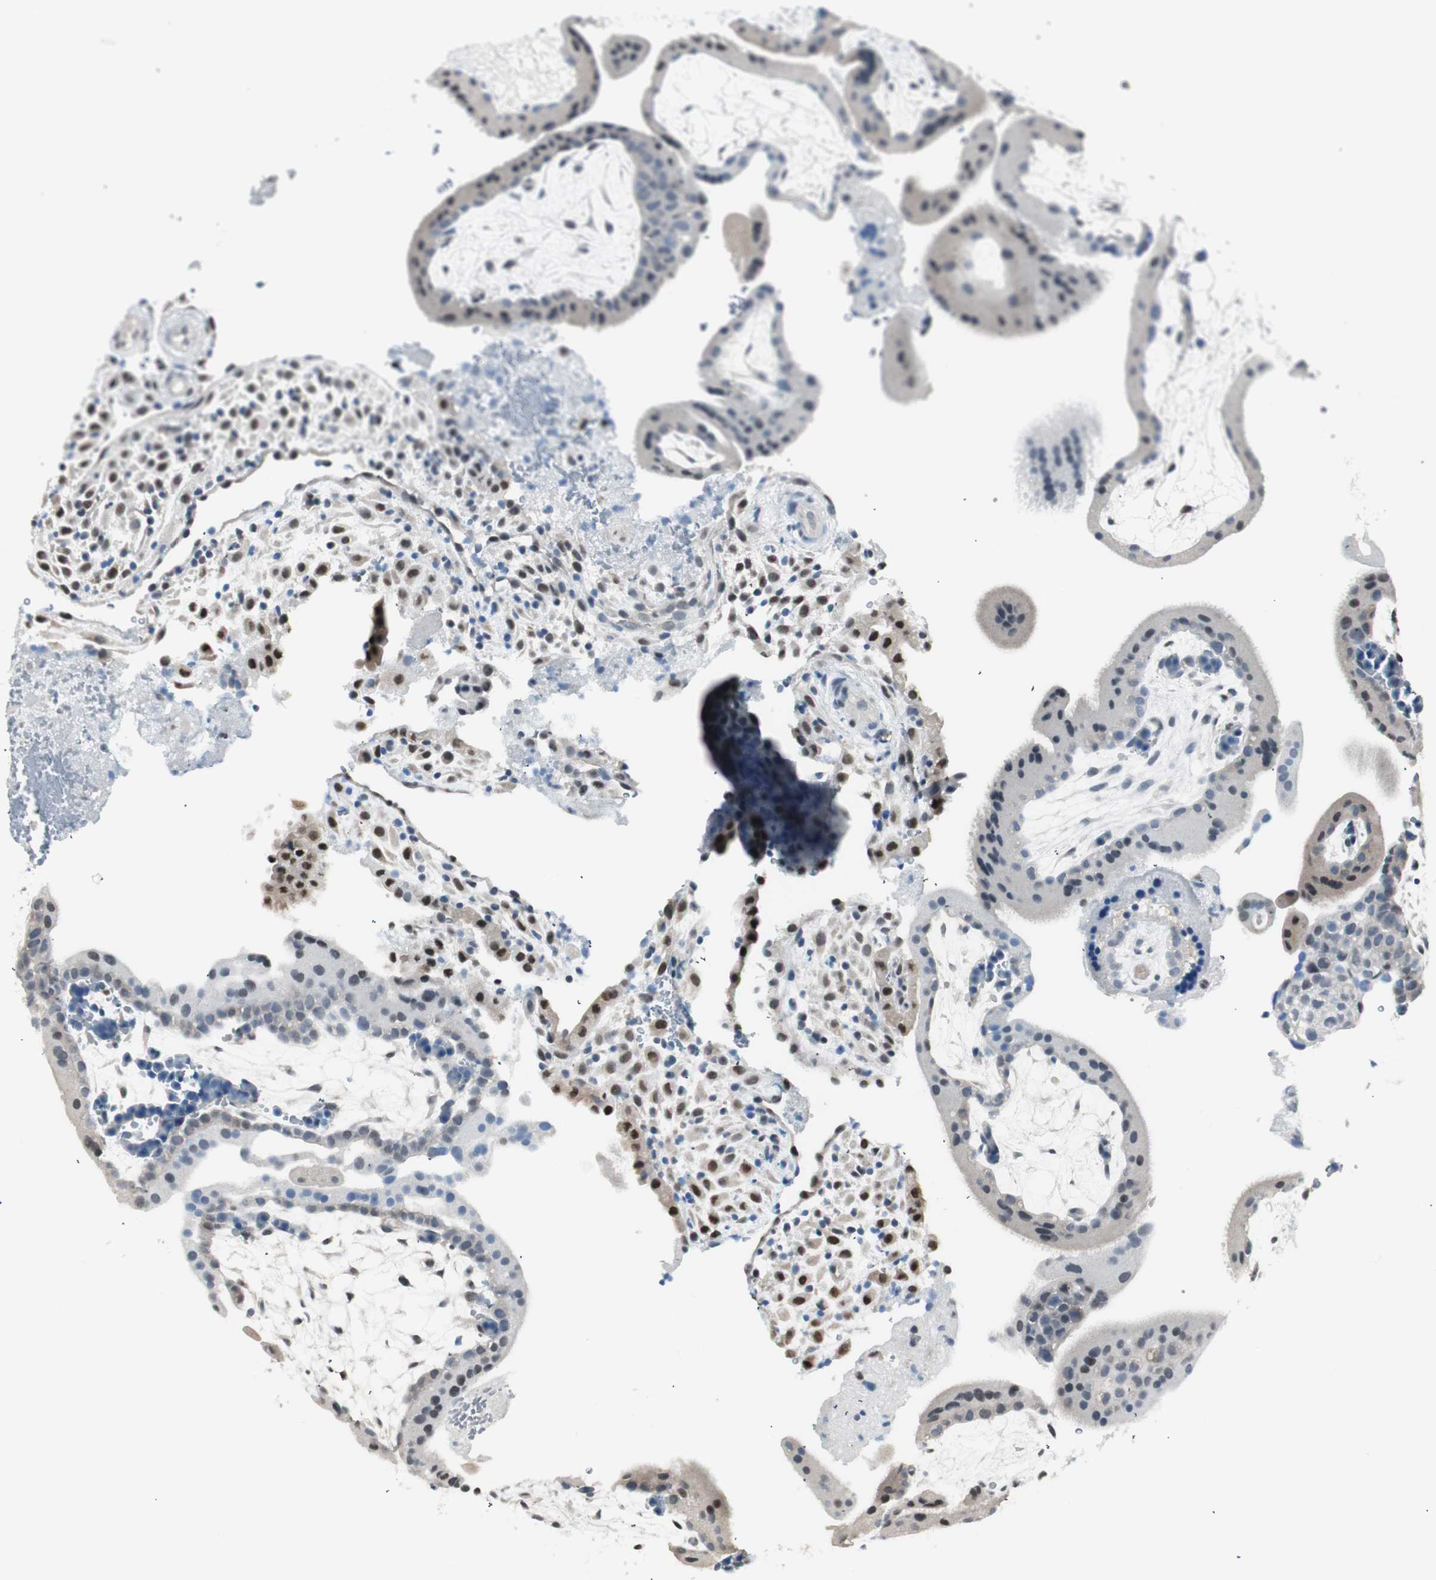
{"staining": {"intensity": "strong", "quantity": "<25%", "location": "nuclear"}, "tissue": "placenta", "cell_type": "Trophoblastic cells", "image_type": "normal", "snomed": [{"axis": "morphology", "description": "Normal tissue, NOS"}, {"axis": "topography", "description": "Placenta"}], "caption": "A brown stain highlights strong nuclear positivity of a protein in trophoblastic cells of normal placenta. (IHC, brightfield microscopy, high magnification).", "gene": "LONP2", "patient": {"sex": "female", "age": 19}}